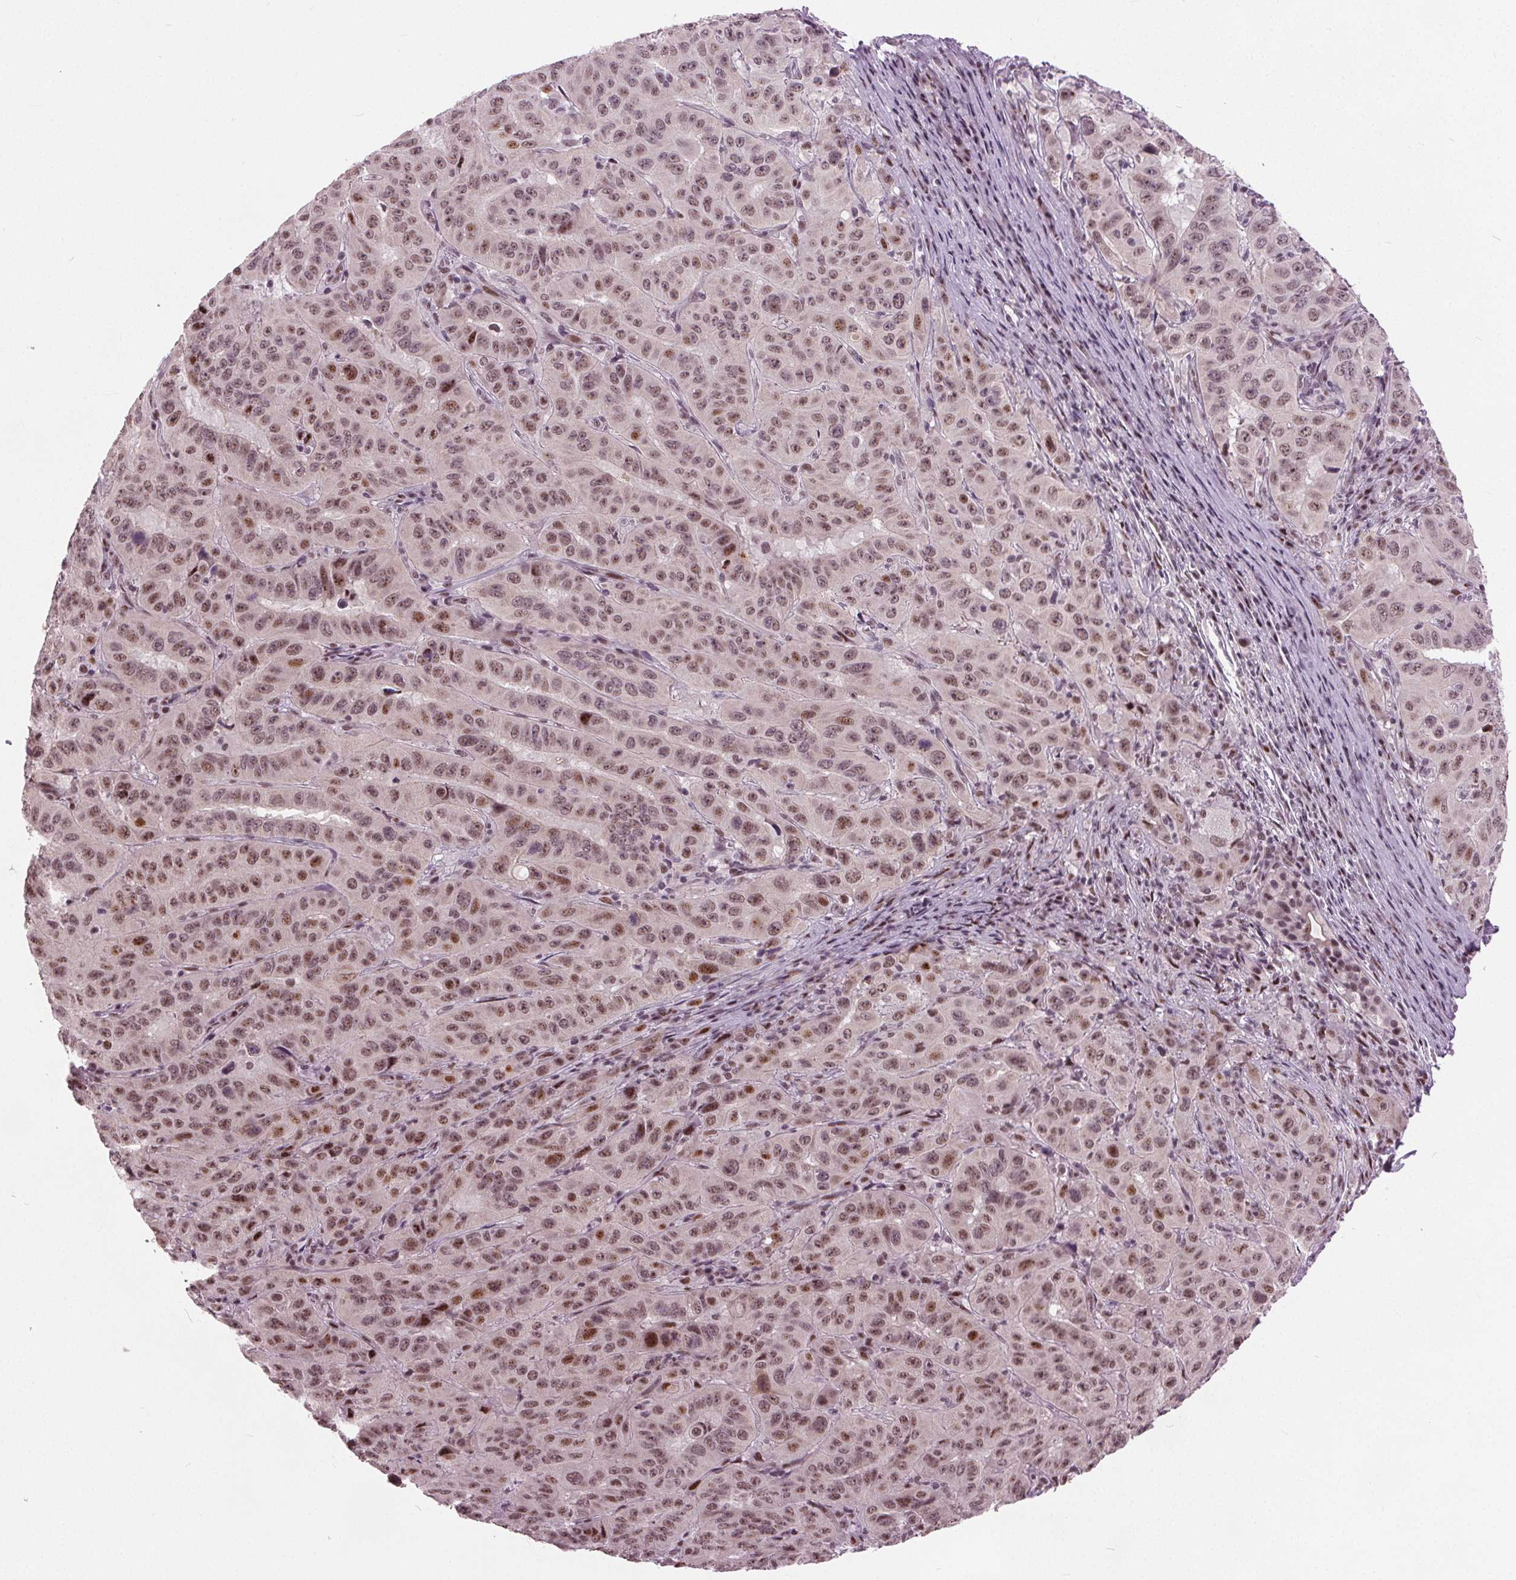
{"staining": {"intensity": "moderate", "quantity": ">75%", "location": "nuclear"}, "tissue": "pancreatic cancer", "cell_type": "Tumor cells", "image_type": "cancer", "snomed": [{"axis": "morphology", "description": "Adenocarcinoma, NOS"}, {"axis": "topography", "description": "Pancreas"}], "caption": "About >75% of tumor cells in human pancreatic cancer display moderate nuclear protein staining as visualized by brown immunohistochemical staining.", "gene": "TTC34", "patient": {"sex": "male", "age": 63}}